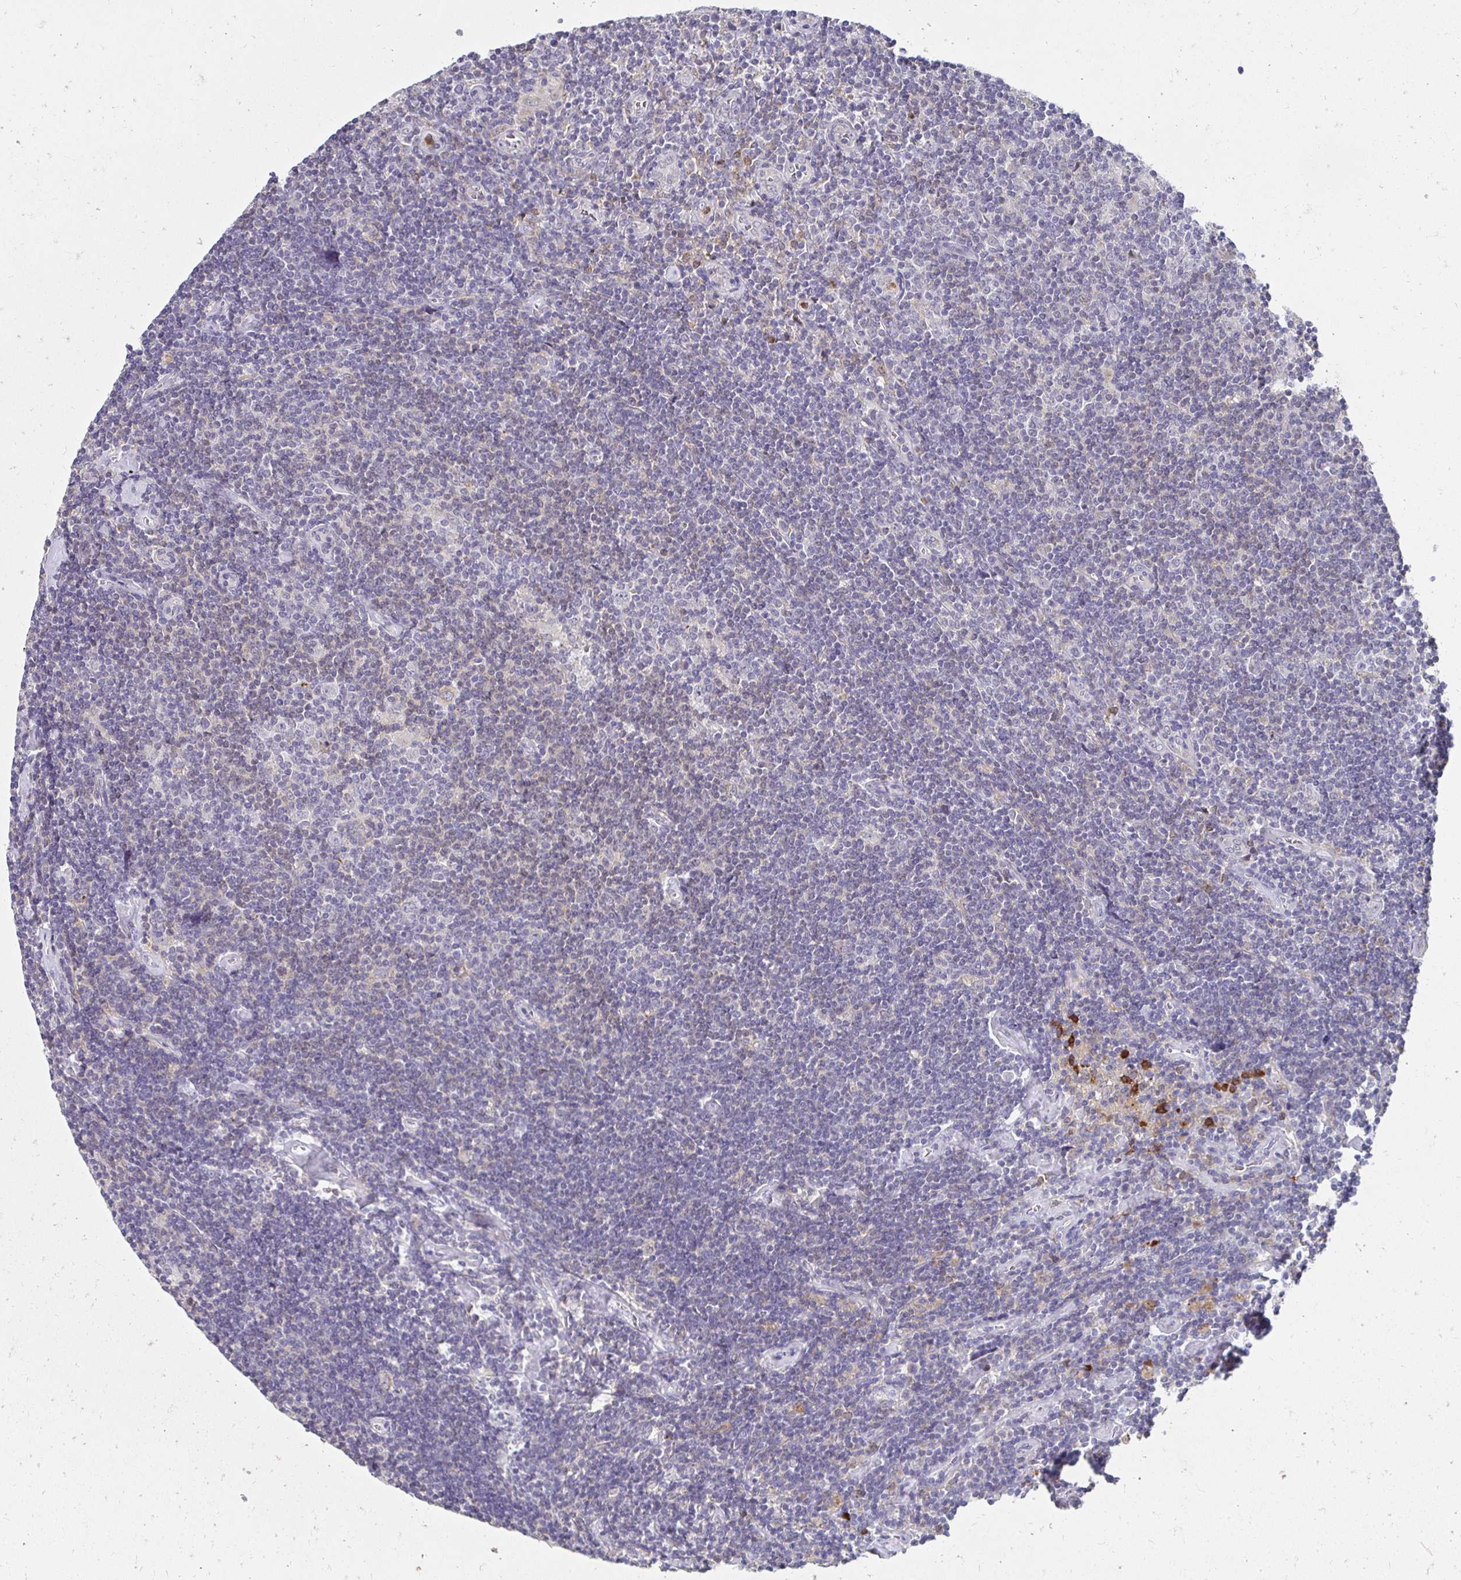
{"staining": {"intensity": "negative", "quantity": "none", "location": "none"}, "tissue": "lymphoma", "cell_type": "Tumor cells", "image_type": "cancer", "snomed": [{"axis": "morphology", "description": "Hodgkin's disease, NOS"}, {"axis": "topography", "description": "Lymph node"}], "caption": "Immunohistochemistry image of lymphoma stained for a protein (brown), which shows no positivity in tumor cells. The staining was performed using DAB to visualize the protein expression in brown, while the nuclei were stained in blue with hematoxylin (Magnification: 20x).", "gene": "GK2", "patient": {"sex": "male", "age": 40}}